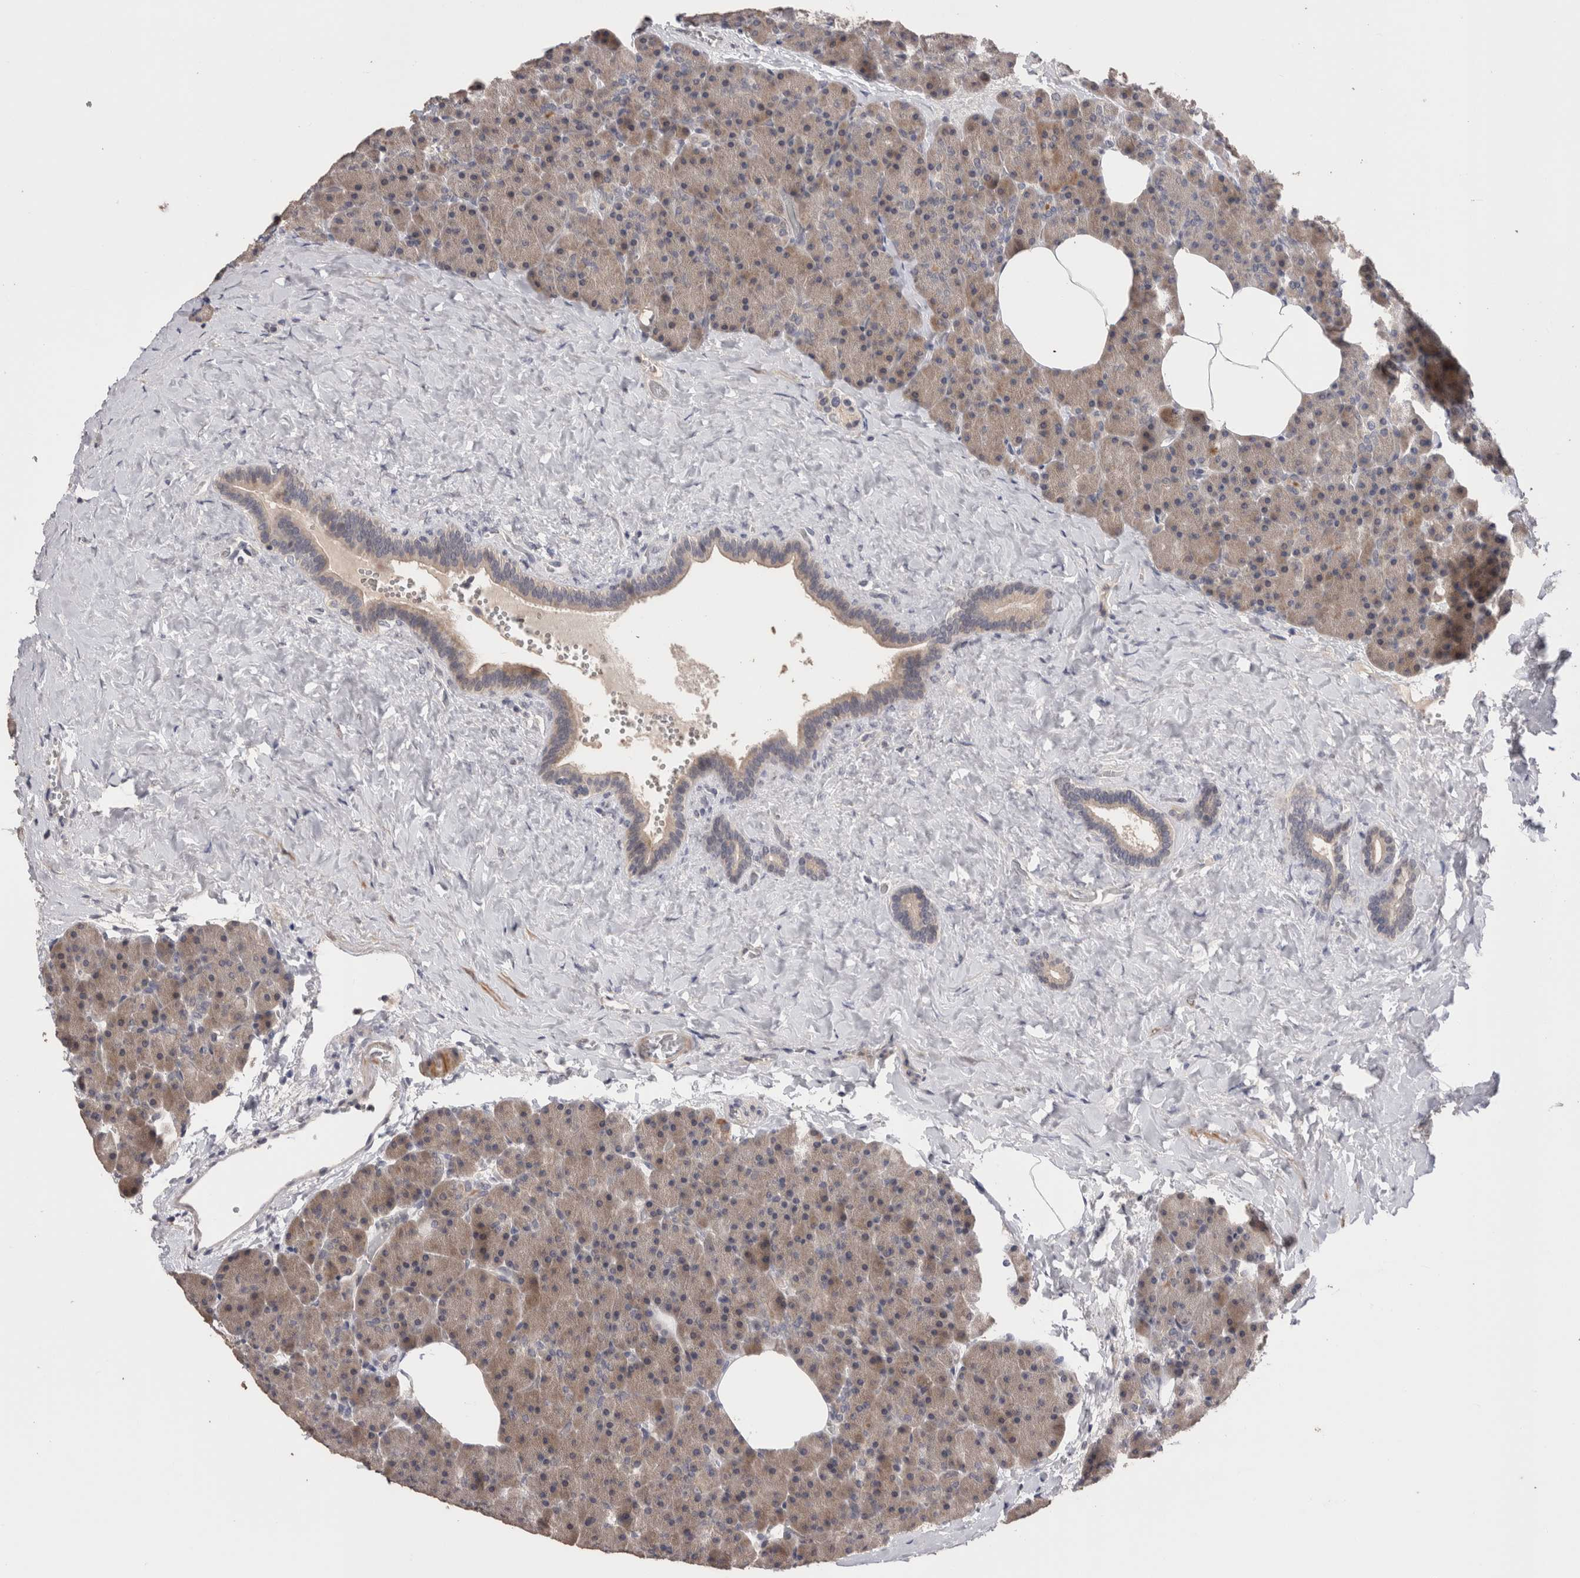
{"staining": {"intensity": "moderate", "quantity": ">75%", "location": "cytoplasmic/membranous"}, "tissue": "pancreas", "cell_type": "Exocrine glandular cells", "image_type": "normal", "snomed": [{"axis": "morphology", "description": "Normal tissue, NOS"}, {"axis": "morphology", "description": "Carcinoid, malignant, NOS"}, {"axis": "topography", "description": "Pancreas"}], "caption": "The micrograph reveals a brown stain indicating the presence of a protein in the cytoplasmic/membranous of exocrine glandular cells in pancreas. (DAB (3,3'-diaminobenzidine) IHC, brown staining for protein, blue staining for nuclei).", "gene": "CRYBG1", "patient": {"sex": "female", "age": 35}}